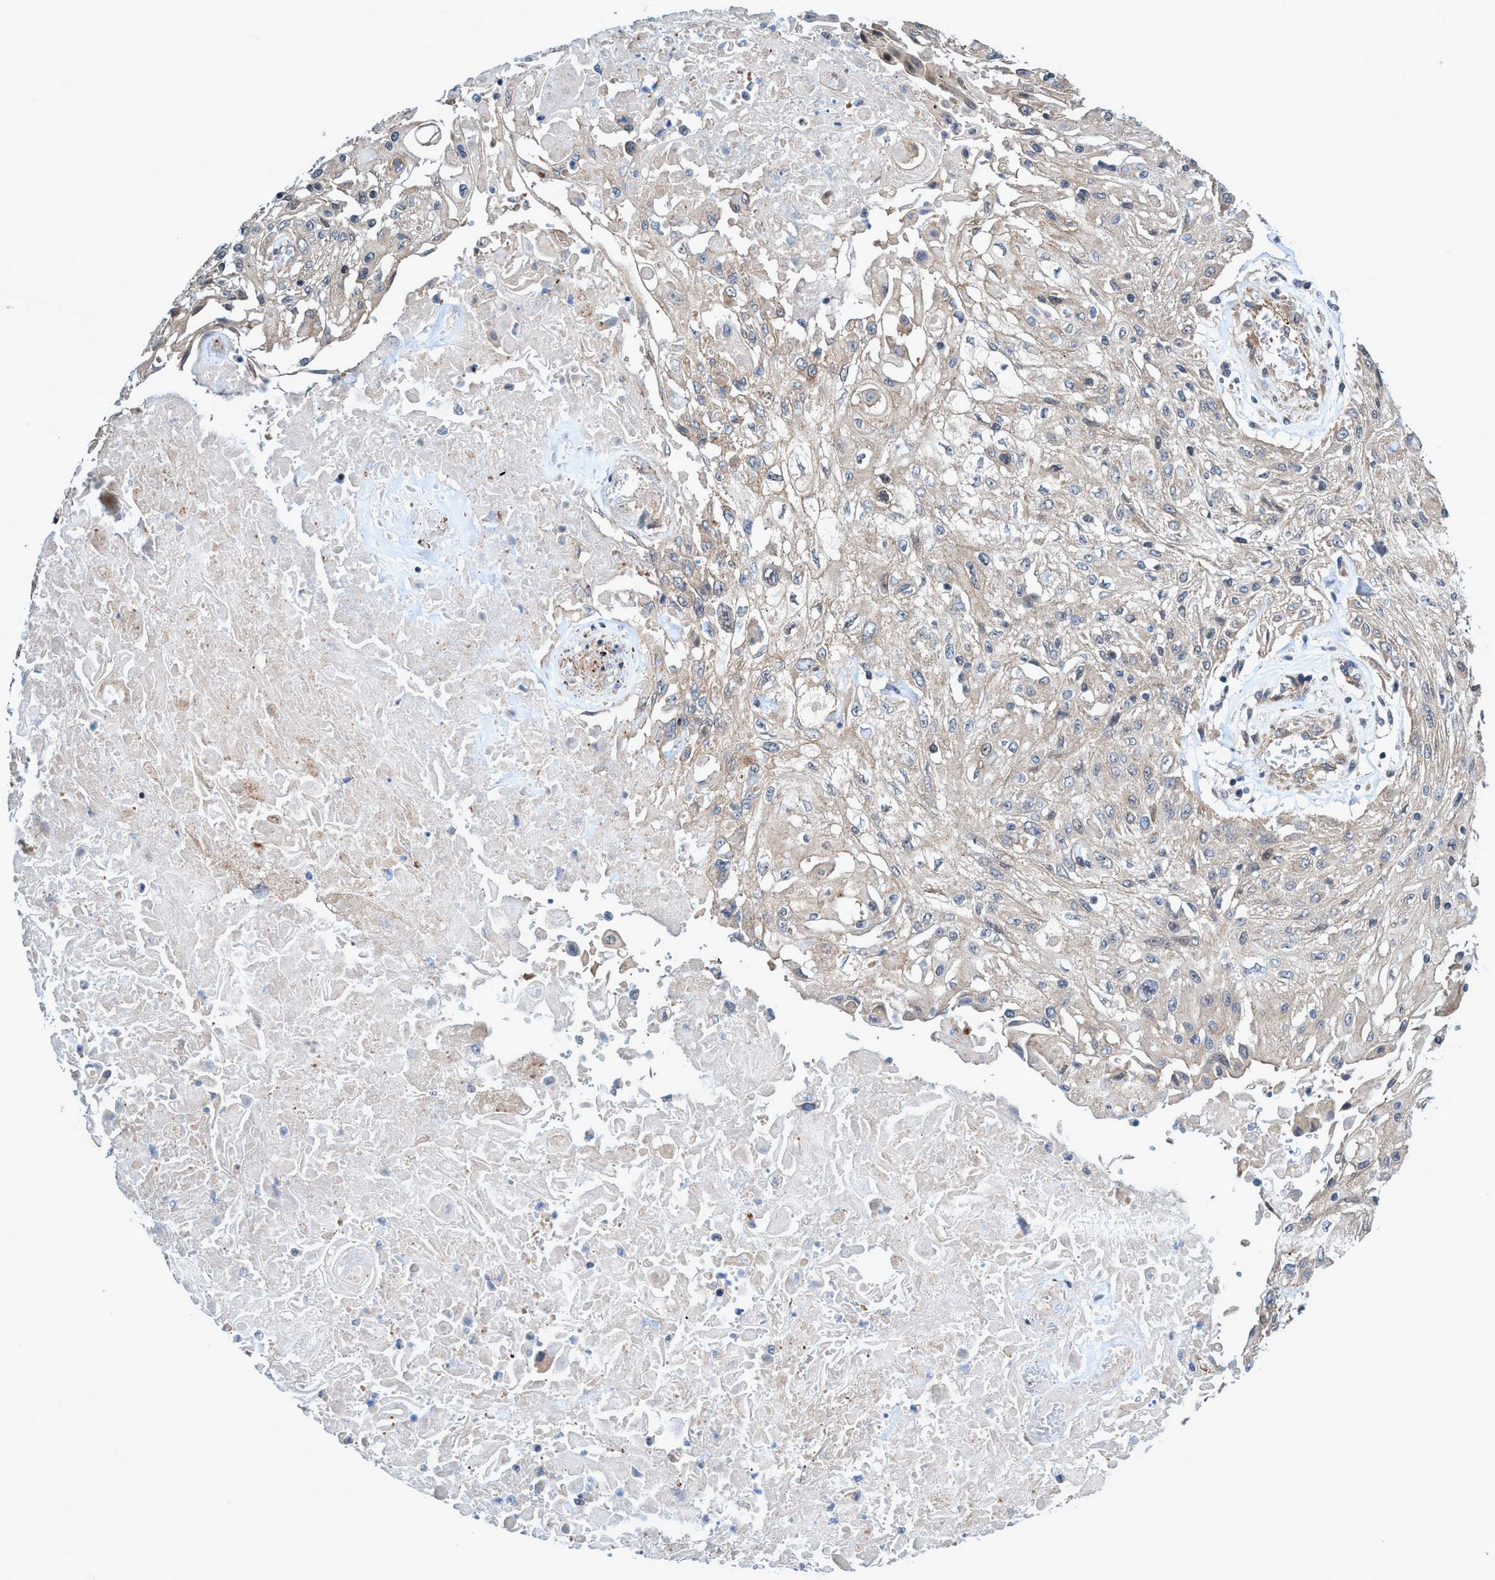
{"staining": {"intensity": "weak", "quantity": "25%-75%", "location": "cytoplasmic/membranous"}, "tissue": "skin cancer", "cell_type": "Tumor cells", "image_type": "cancer", "snomed": [{"axis": "morphology", "description": "Squamous cell carcinoma, NOS"}, {"axis": "topography", "description": "Skin"}], "caption": "Human skin squamous cell carcinoma stained with a brown dye displays weak cytoplasmic/membranous positive expression in about 25%-75% of tumor cells.", "gene": "TRIM65", "patient": {"sex": "male", "age": 75}}